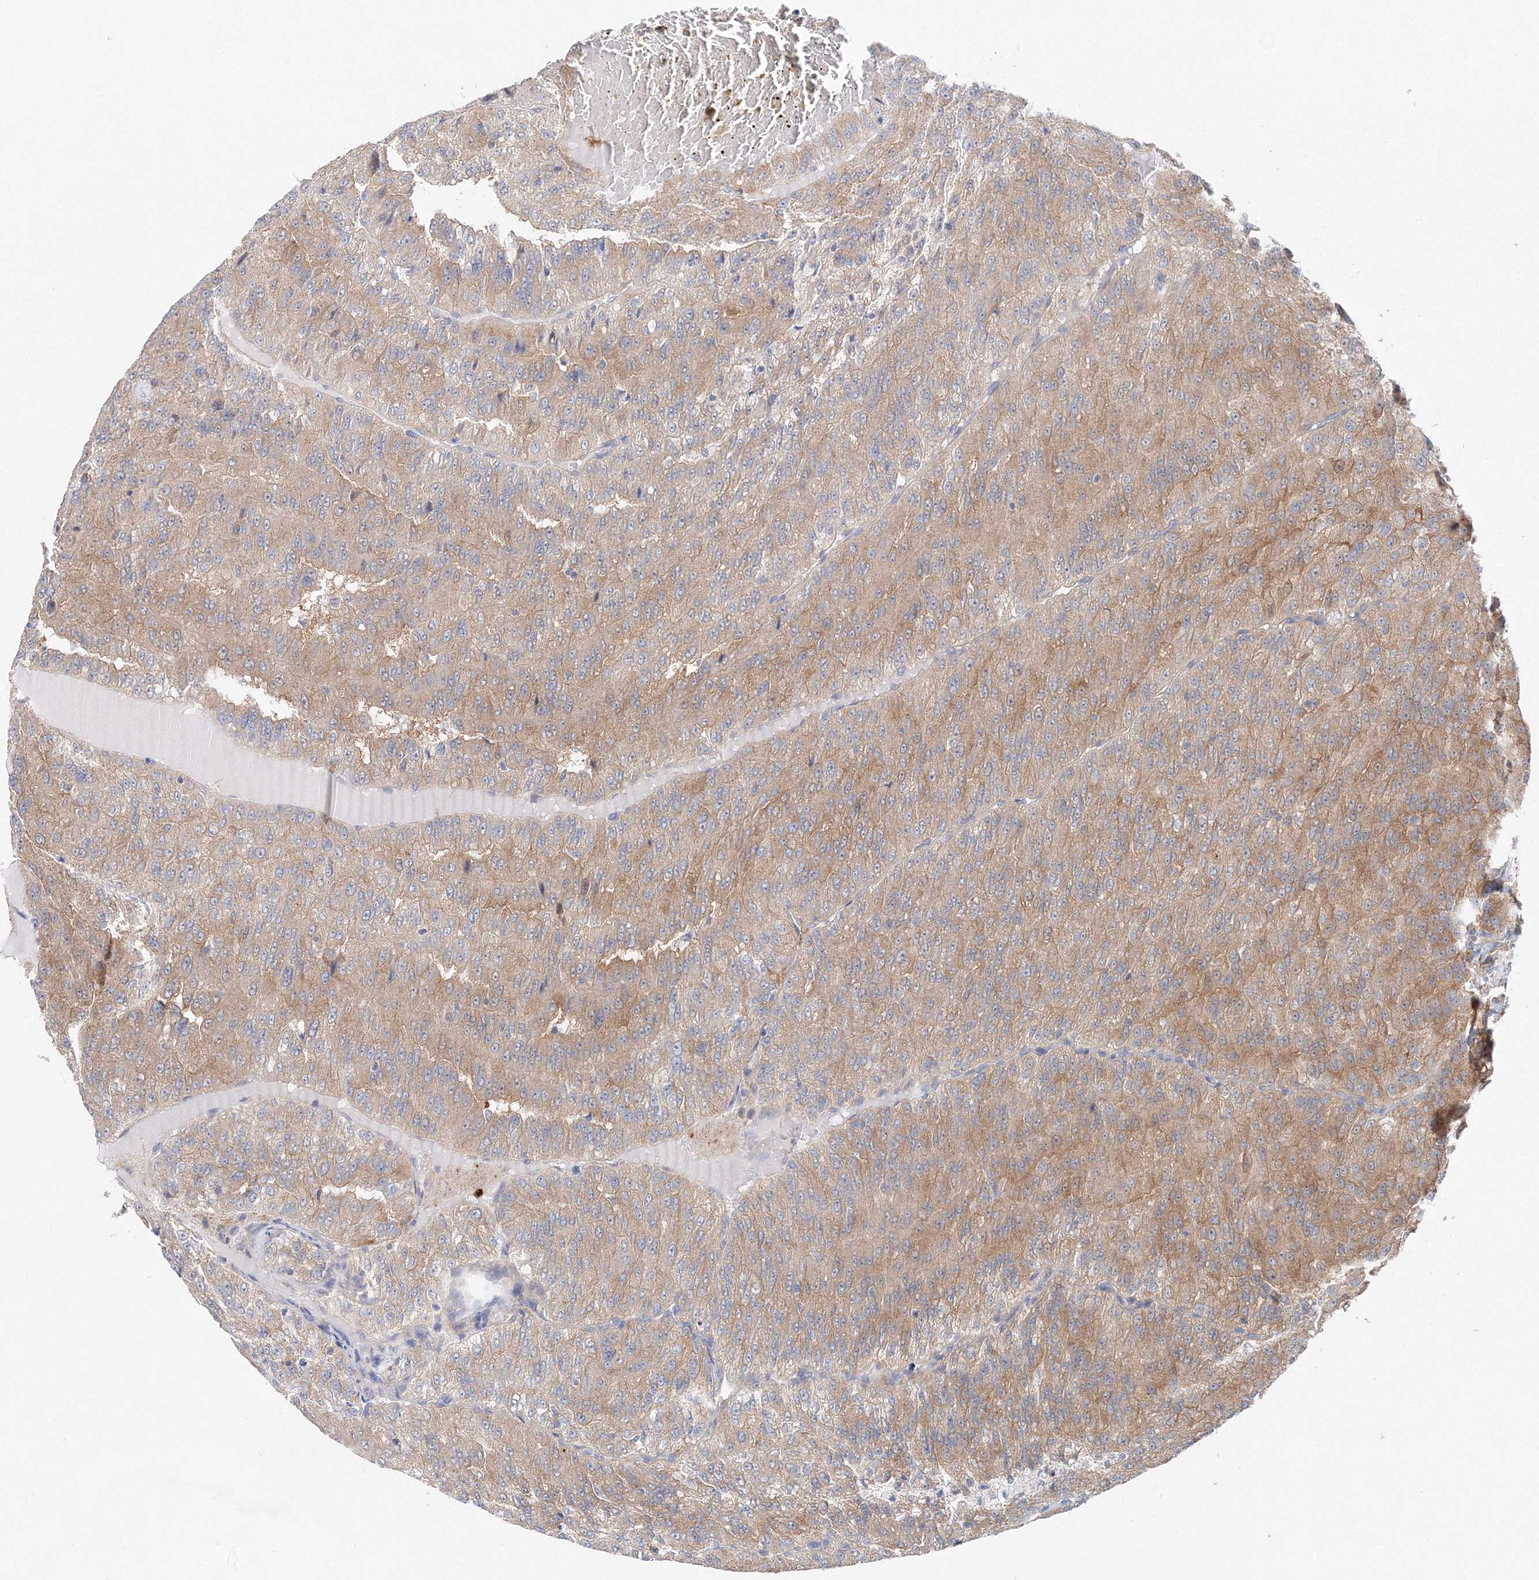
{"staining": {"intensity": "moderate", "quantity": ">75%", "location": "cytoplasmic/membranous"}, "tissue": "renal cancer", "cell_type": "Tumor cells", "image_type": "cancer", "snomed": [{"axis": "morphology", "description": "Adenocarcinoma, NOS"}, {"axis": "topography", "description": "Kidney"}], "caption": "Protein staining by IHC shows moderate cytoplasmic/membranous staining in about >75% of tumor cells in renal adenocarcinoma.", "gene": "TPRKB", "patient": {"sex": "female", "age": 63}}